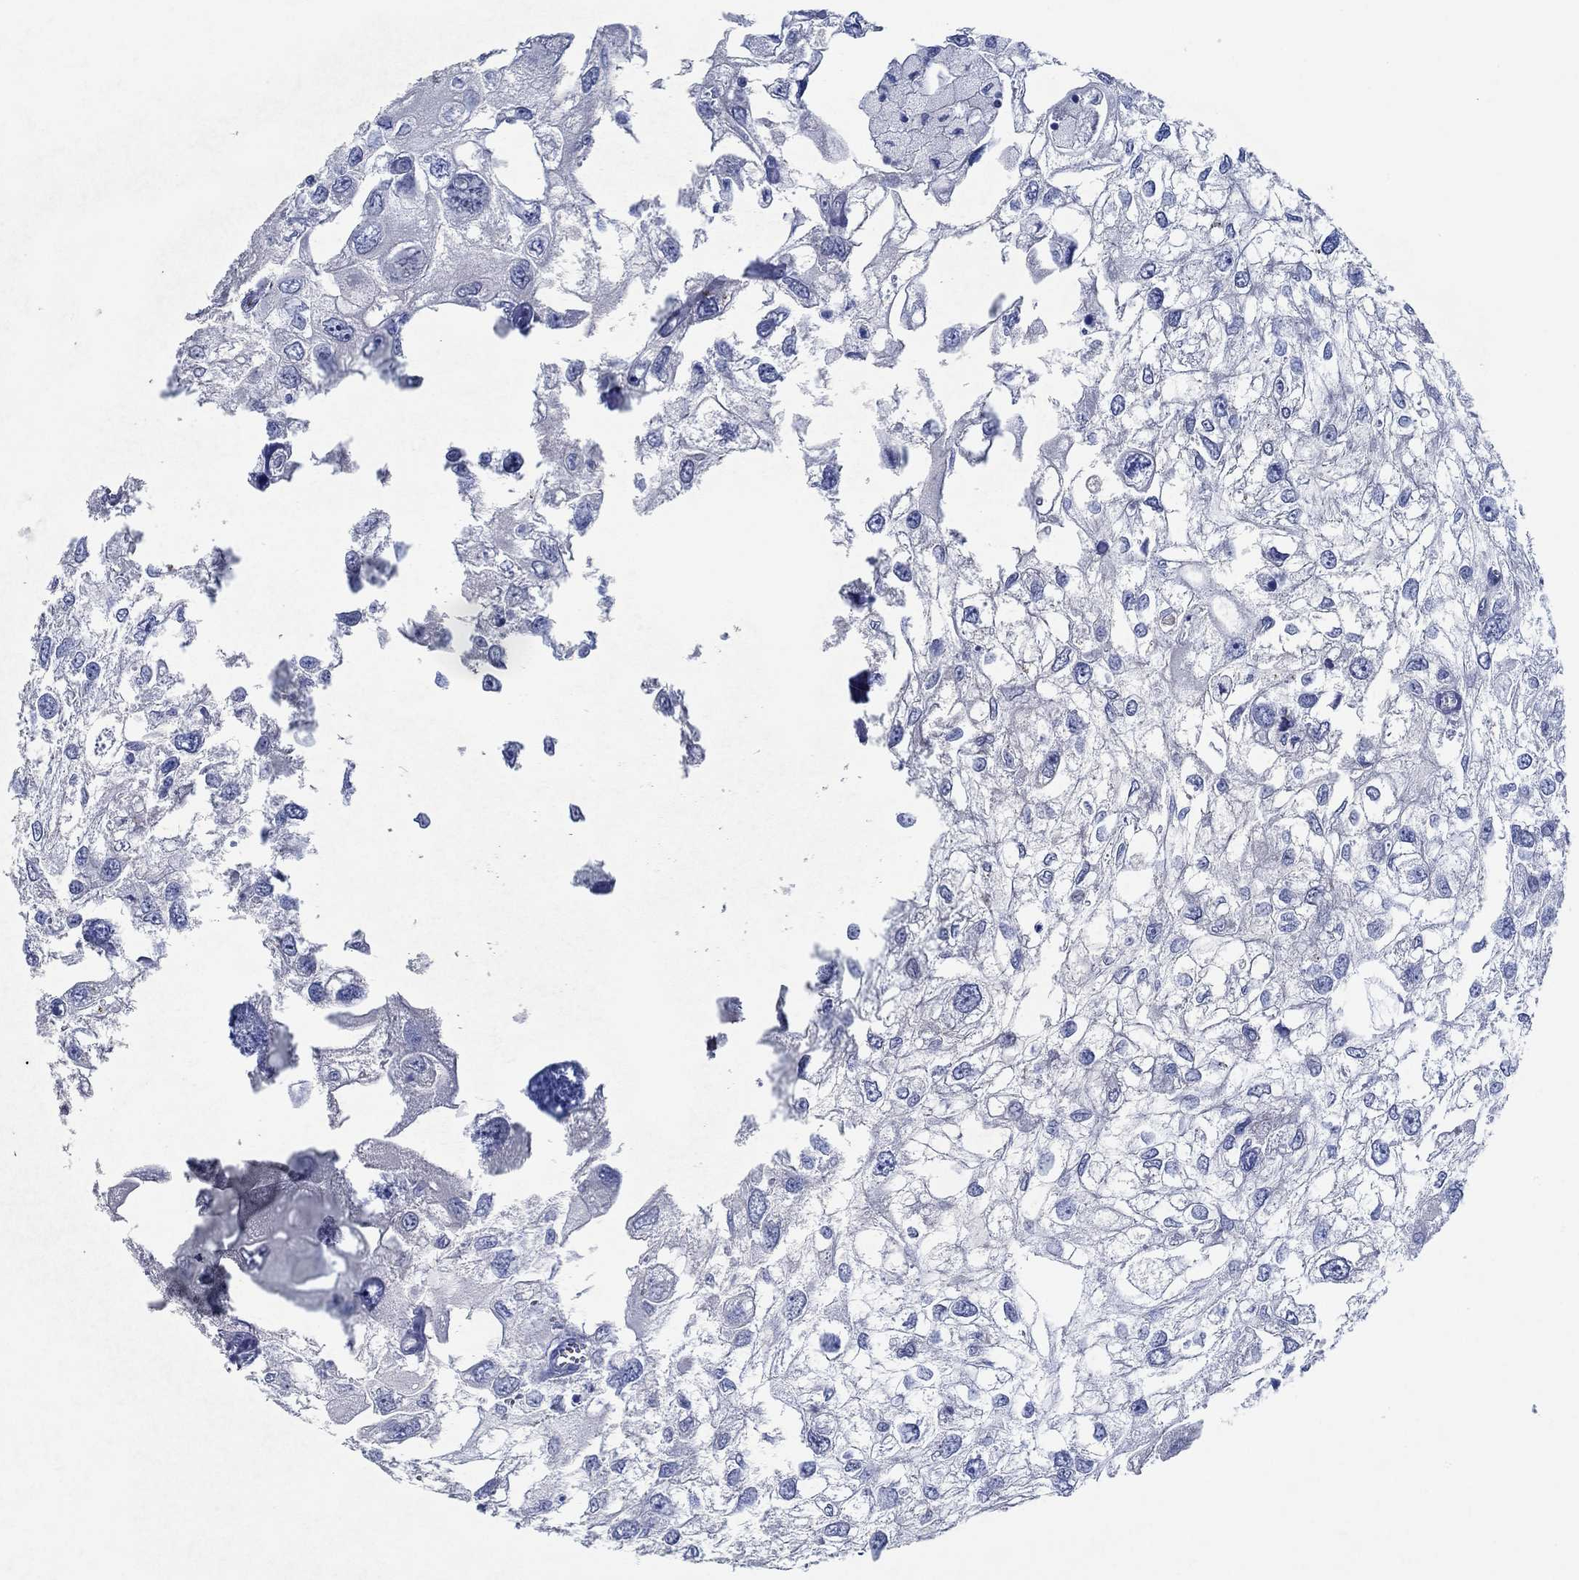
{"staining": {"intensity": "negative", "quantity": "none", "location": "none"}, "tissue": "urothelial cancer", "cell_type": "Tumor cells", "image_type": "cancer", "snomed": [{"axis": "morphology", "description": "Urothelial carcinoma, High grade"}, {"axis": "topography", "description": "Urinary bladder"}], "caption": "Immunohistochemistry (IHC) photomicrograph of urothelial cancer stained for a protein (brown), which shows no expression in tumor cells.", "gene": "ZNF671", "patient": {"sex": "male", "age": 59}}